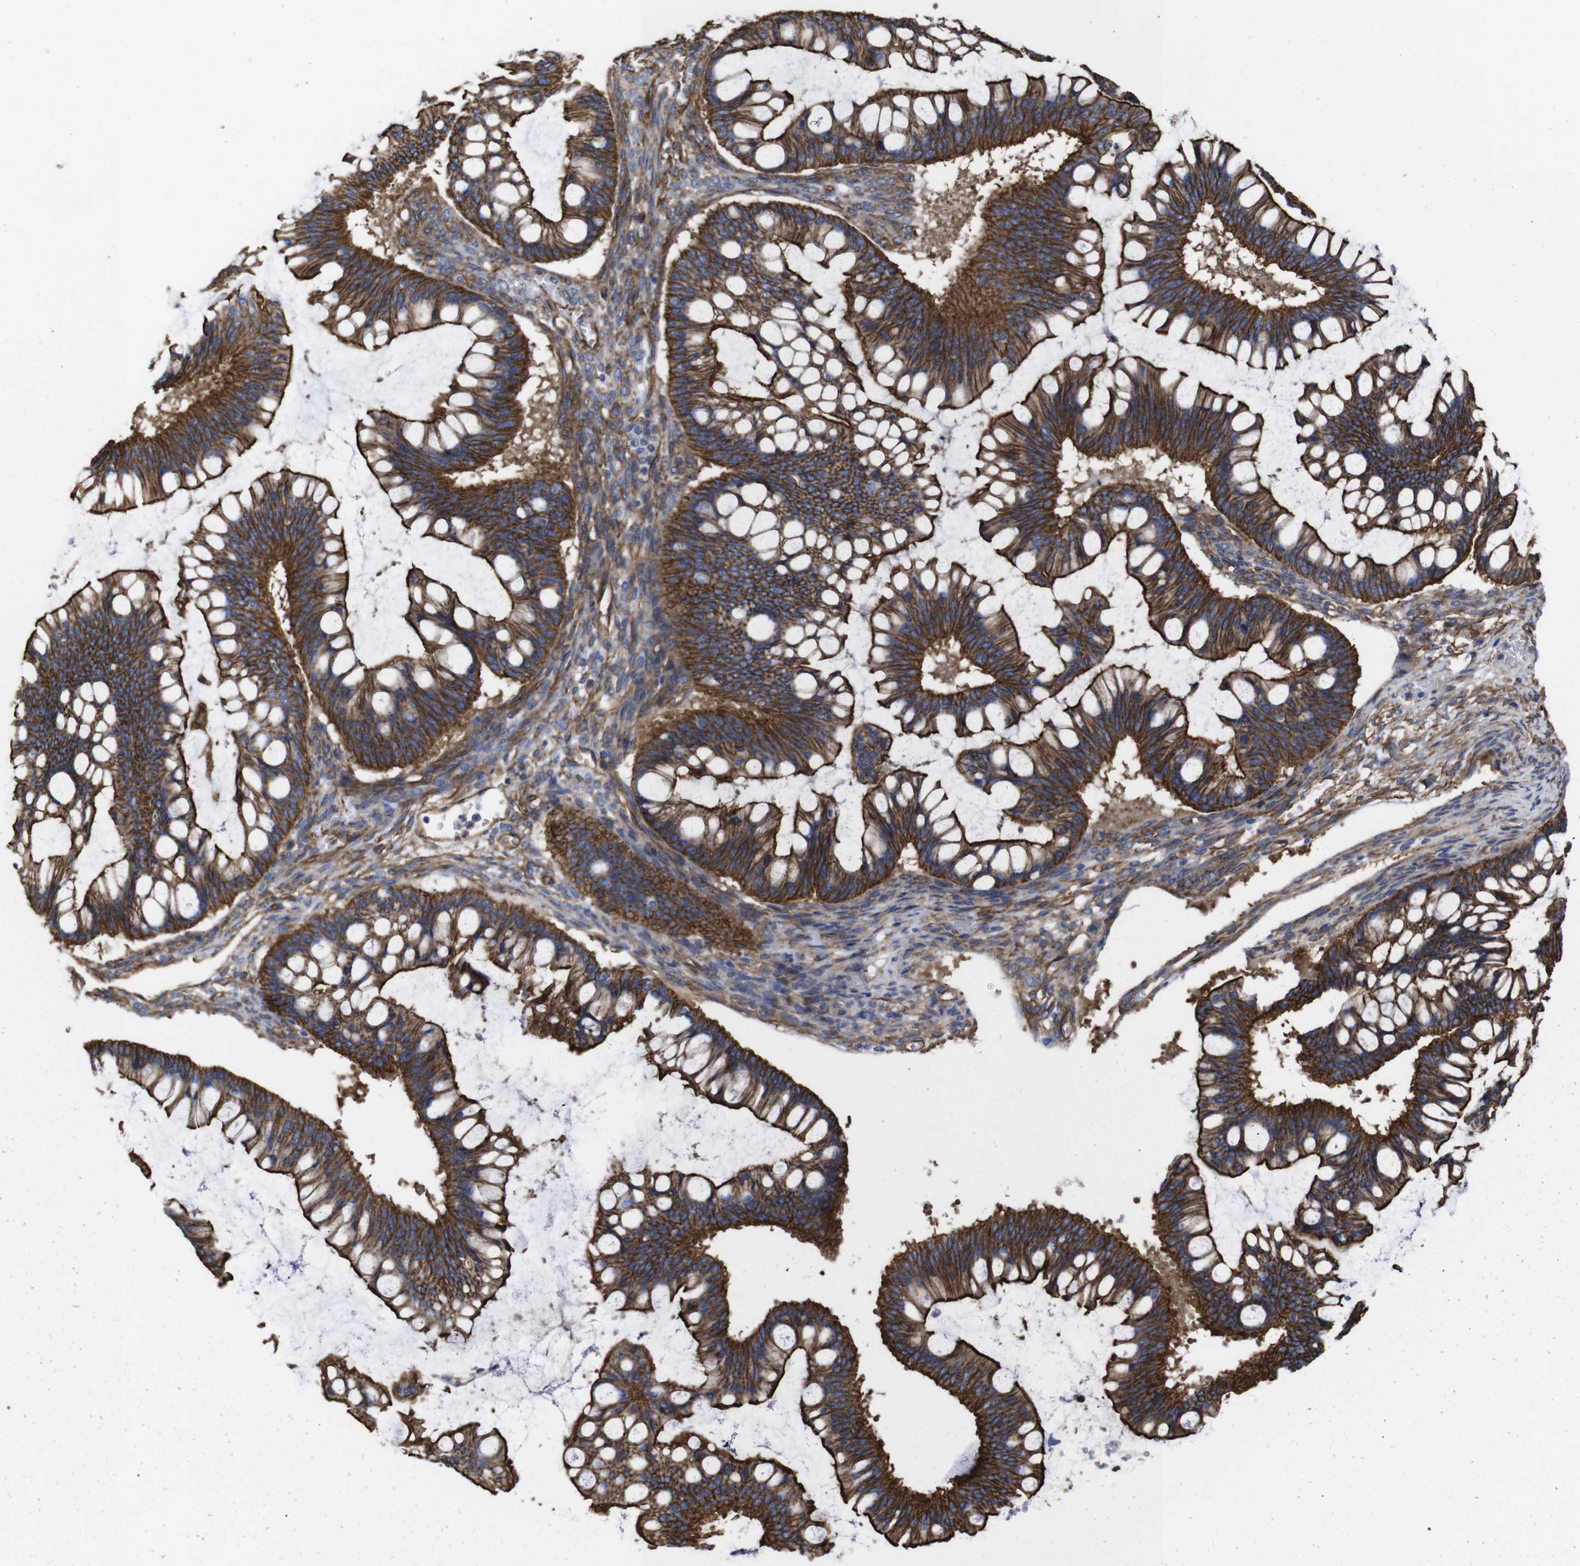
{"staining": {"intensity": "strong", "quantity": ">75%", "location": "cytoplasmic/membranous"}, "tissue": "ovarian cancer", "cell_type": "Tumor cells", "image_type": "cancer", "snomed": [{"axis": "morphology", "description": "Cystadenocarcinoma, mucinous, NOS"}, {"axis": "topography", "description": "Ovary"}], "caption": "High-magnification brightfield microscopy of ovarian cancer stained with DAB (3,3'-diaminobenzidine) (brown) and counterstained with hematoxylin (blue). tumor cells exhibit strong cytoplasmic/membranous staining is present in approximately>75% of cells.", "gene": "SPTBN1", "patient": {"sex": "female", "age": 73}}